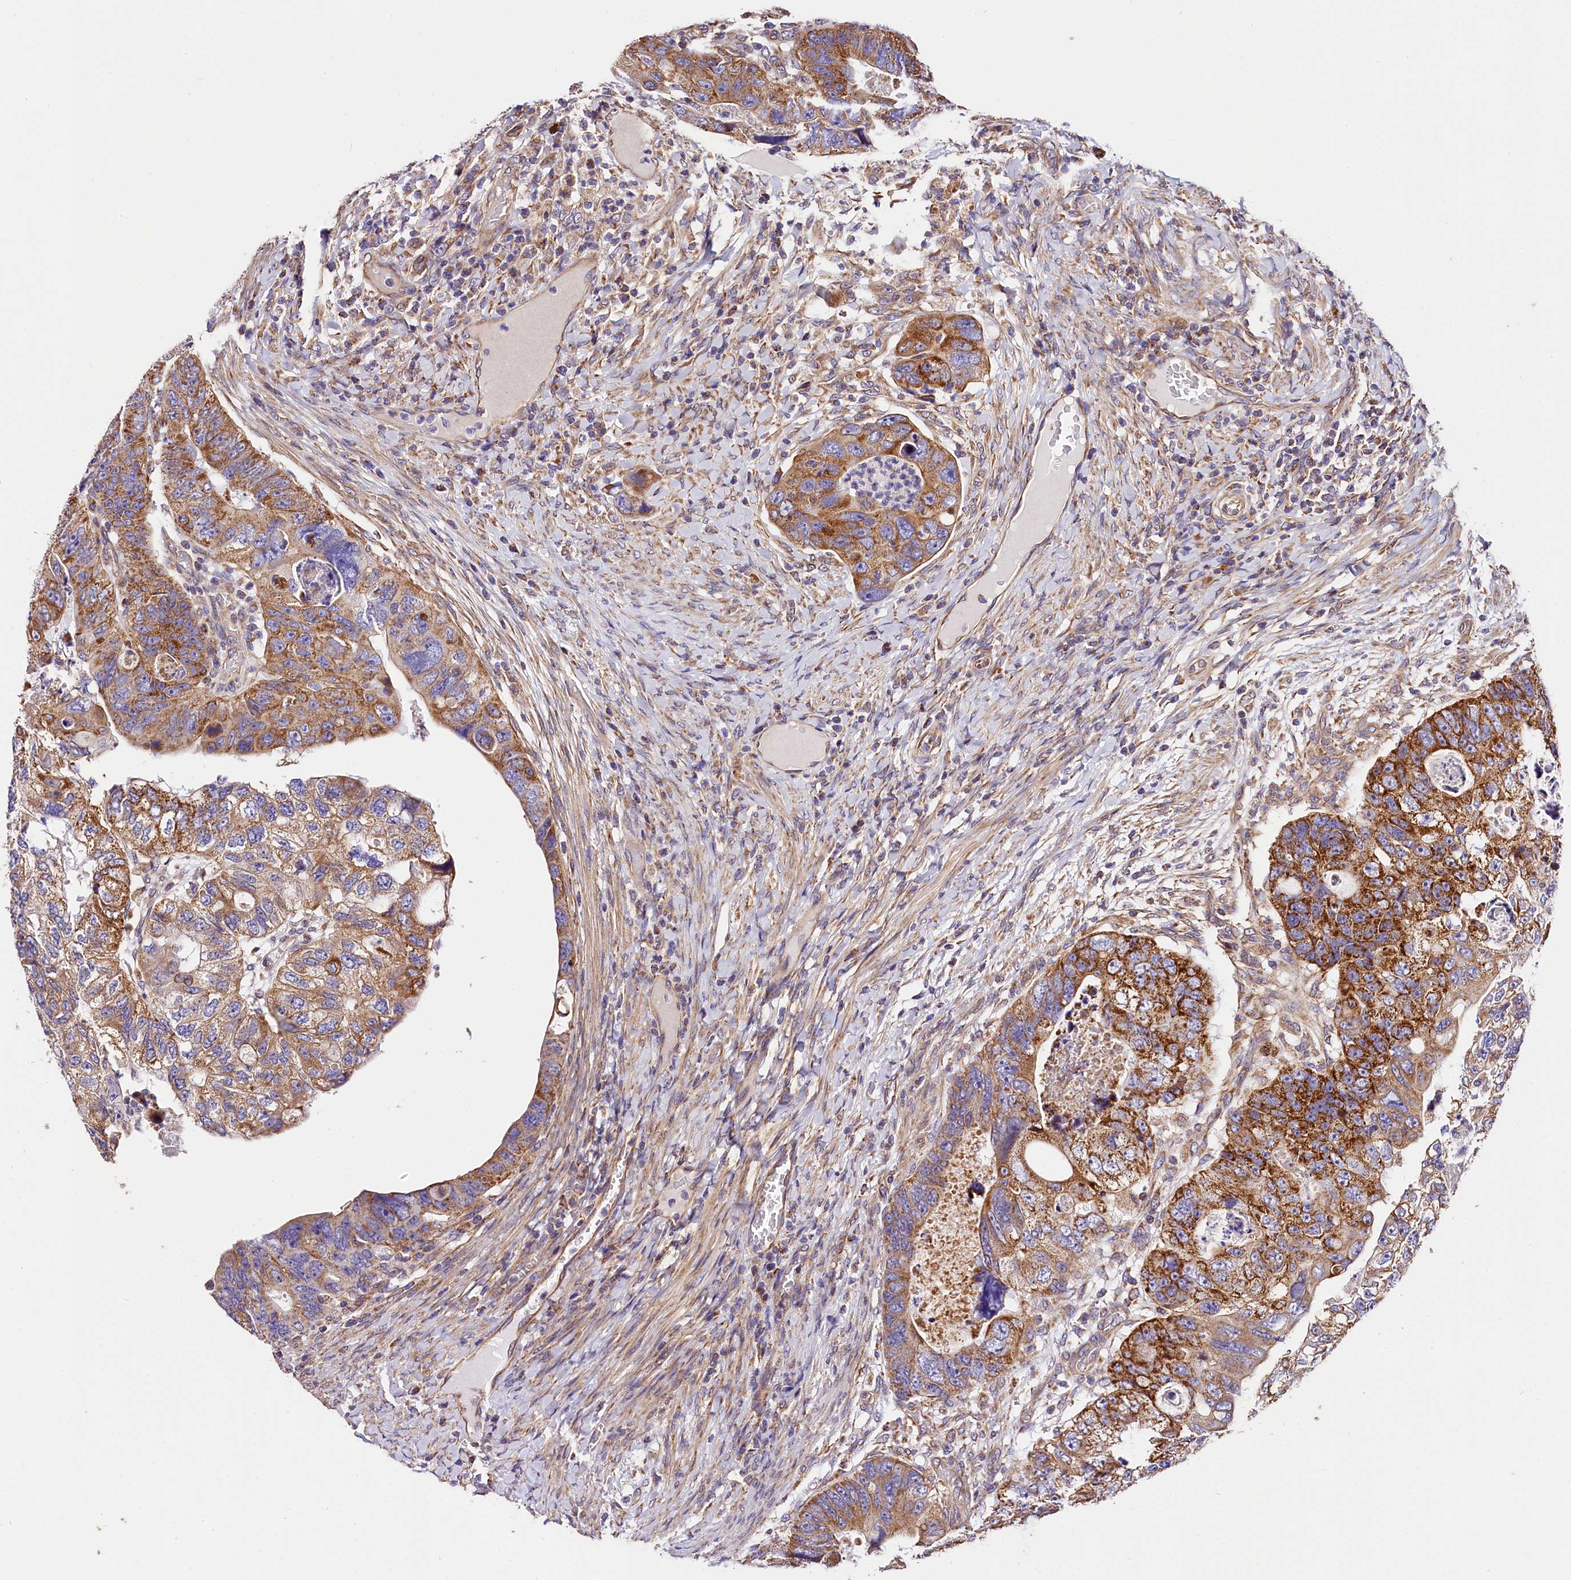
{"staining": {"intensity": "strong", "quantity": ">75%", "location": "cytoplasmic/membranous"}, "tissue": "colorectal cancer", "cell_type": "Tumor cells", "image_type": "cancer", "snomed": [{"axis": "morphology", "description": "Adenocarcinoma, NOS"}, {"axis": "topography", "description": "Rectum"}], "caption": "A brown stain shows strong cytoplasmic/membranous staining of a protein in human colorectal adenocarcinoma tumor cells.", "gene": "ACAA2", "patient": {"sex": "male", "age": 59}}